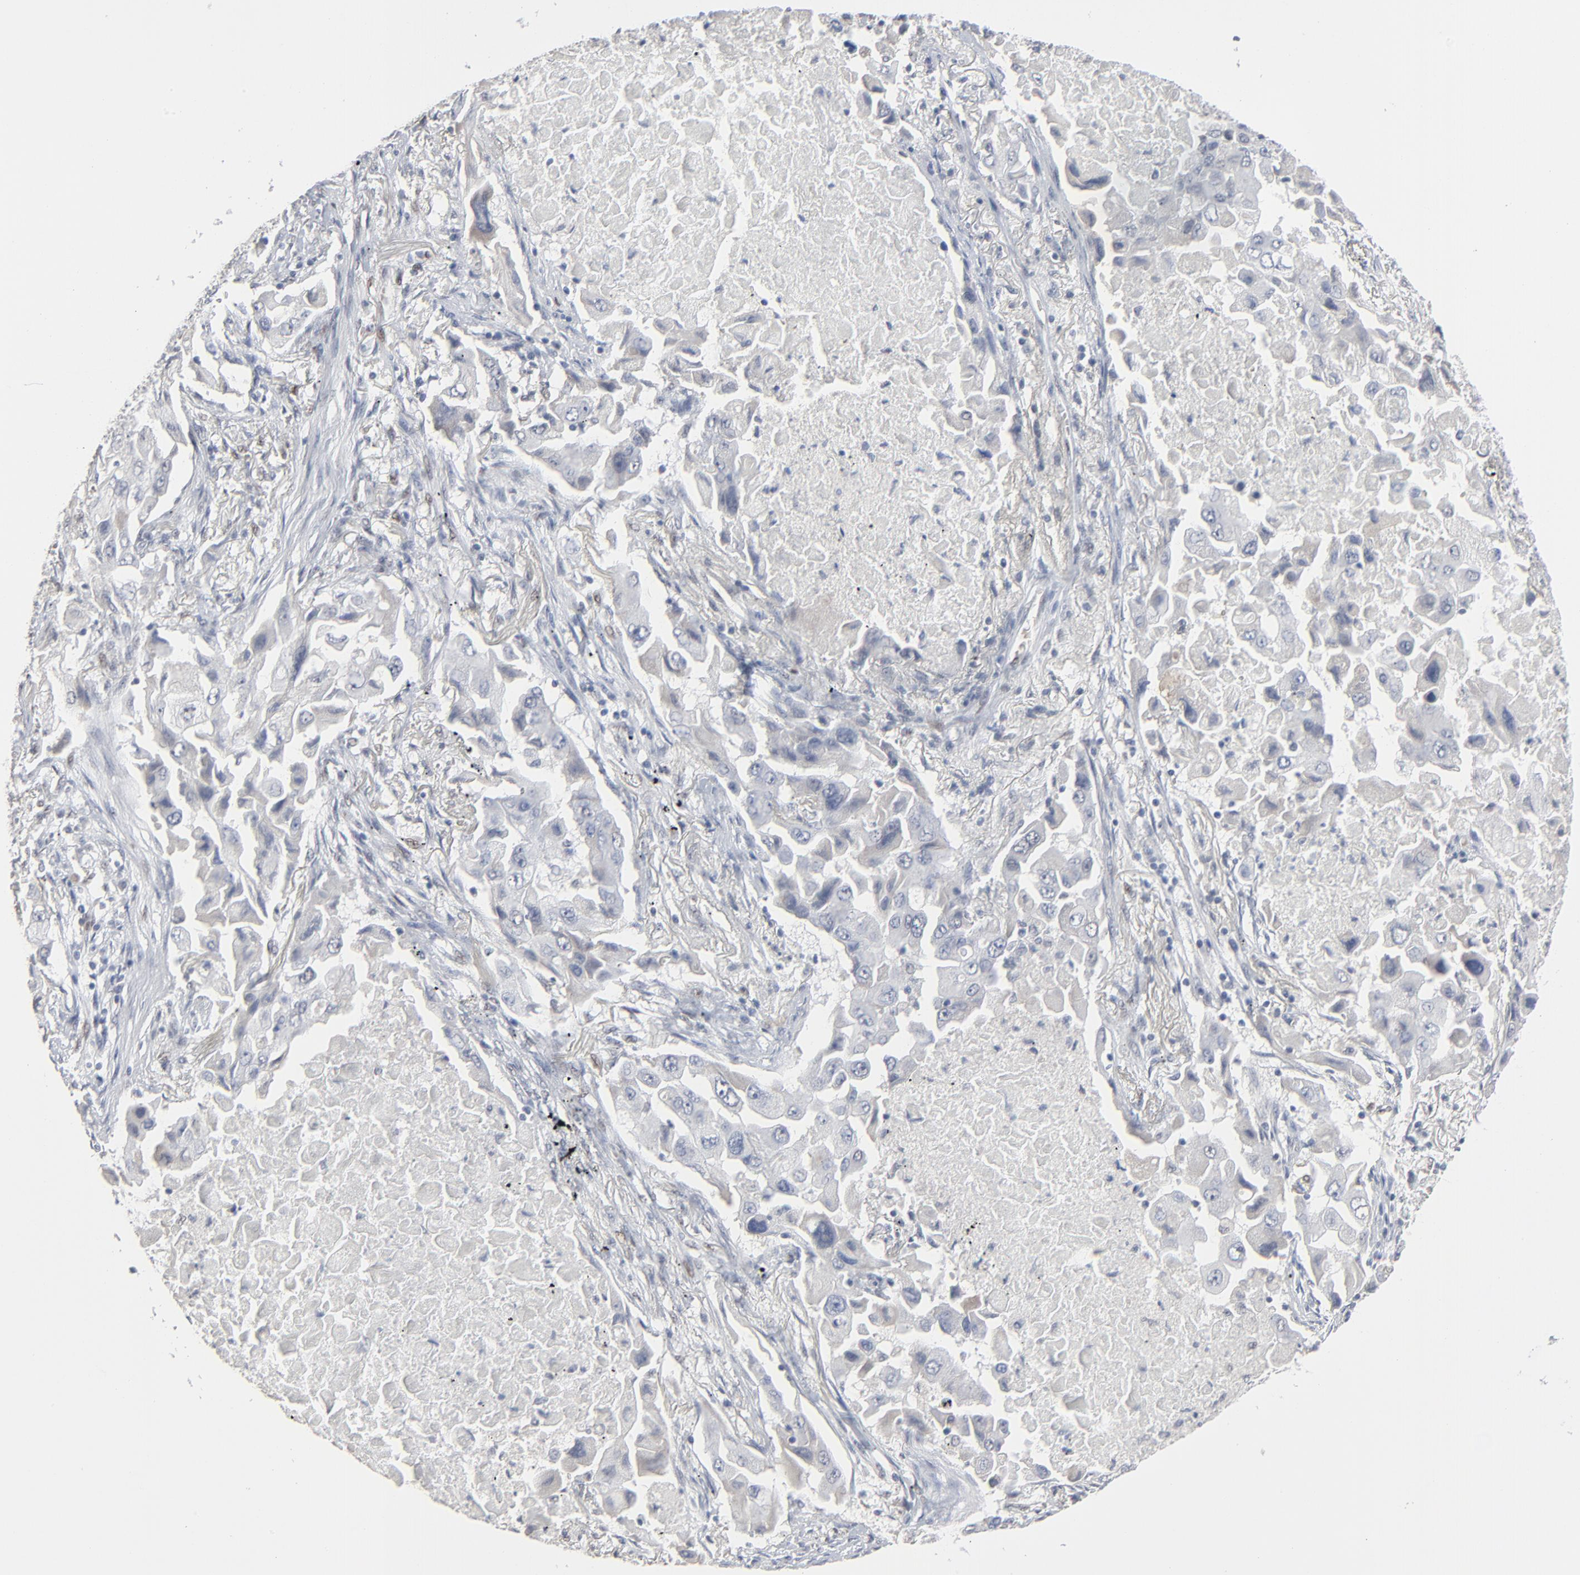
{"staining": {"intensity": "negative", "quantity": "none", "location": "none"}, "tissue": "lung cancer", "cell_type": "Tumor cells", "image_type": "cancer", "snomed": [{"axis": "morphology", "description": "Adenocarcinoma, NOS"}, {"axis": "topography", "description": "Lung"}], "caption": "A high-resolution histopathology image shows IHC staining of lung adenocarcinoma, which displays no significant positivity in tumor cells. (Stains: DAB (3,3'-diaminobenzidine) immunohistochemistry (IHC) with hematoxylin counter stain, Microscopy: brightfield microscopy at high magnification).", "gene": "ATF7", "patient": {"sex": "female", "age": 65}}